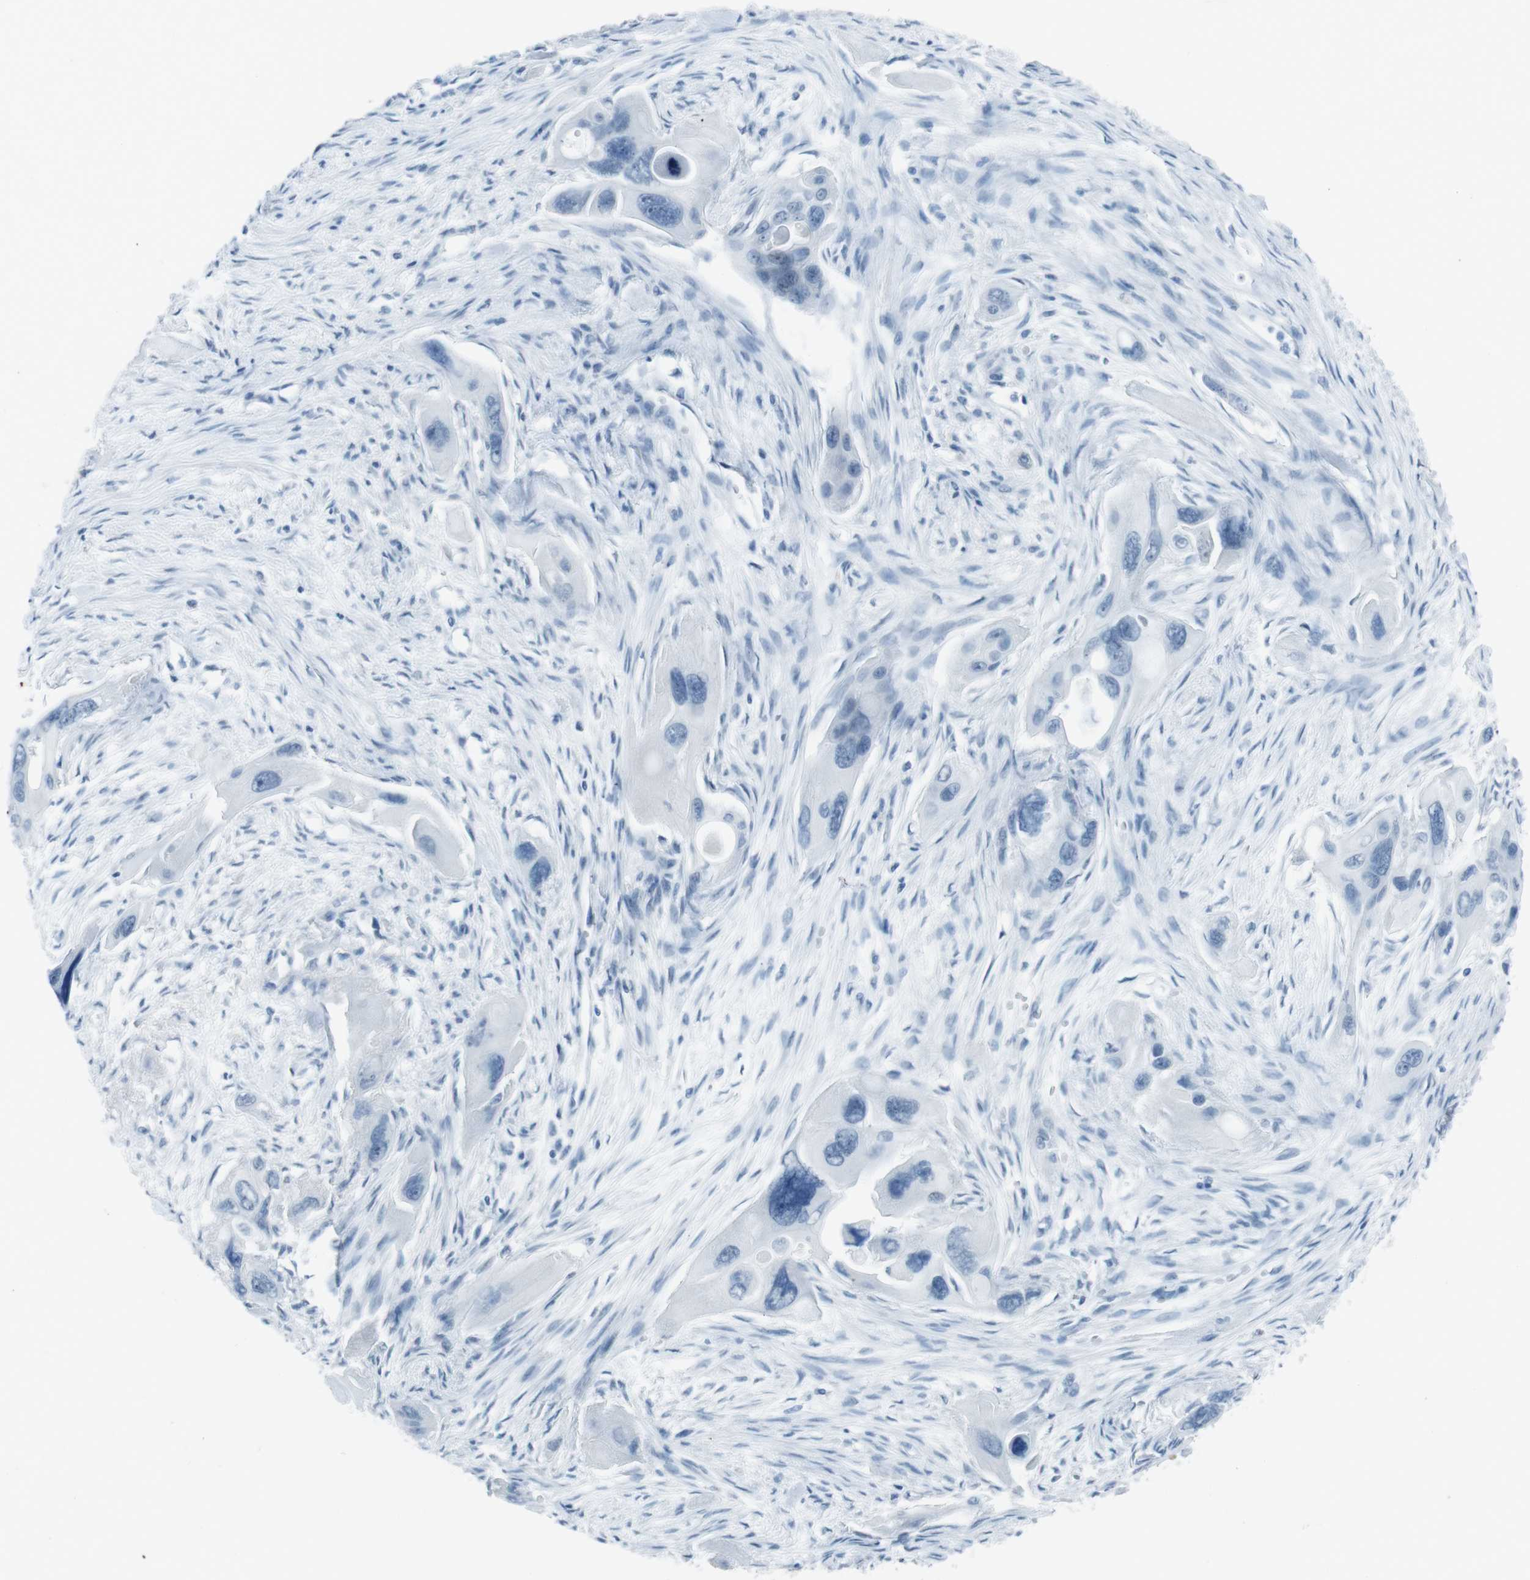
{"staining": {"intensity": "negative", "quantity": "none", "location": "none"}, "tissue": "pancreatic cancer", "cell_type": "Tumor cells", "image_type": "cancer", "snomed": [{"axis": "morphology", "description": "Adenocarcinoma, NOS"}, {"axis": "topography", "description": "Pancreas"}], "caption": "Human pancreatic adenocarcinoma stained for a protein using immunohistochemistry reveals no positivity in tumor cells.", "gene": "TMEM207", "patient": {"sex": "male", "age": 73}}